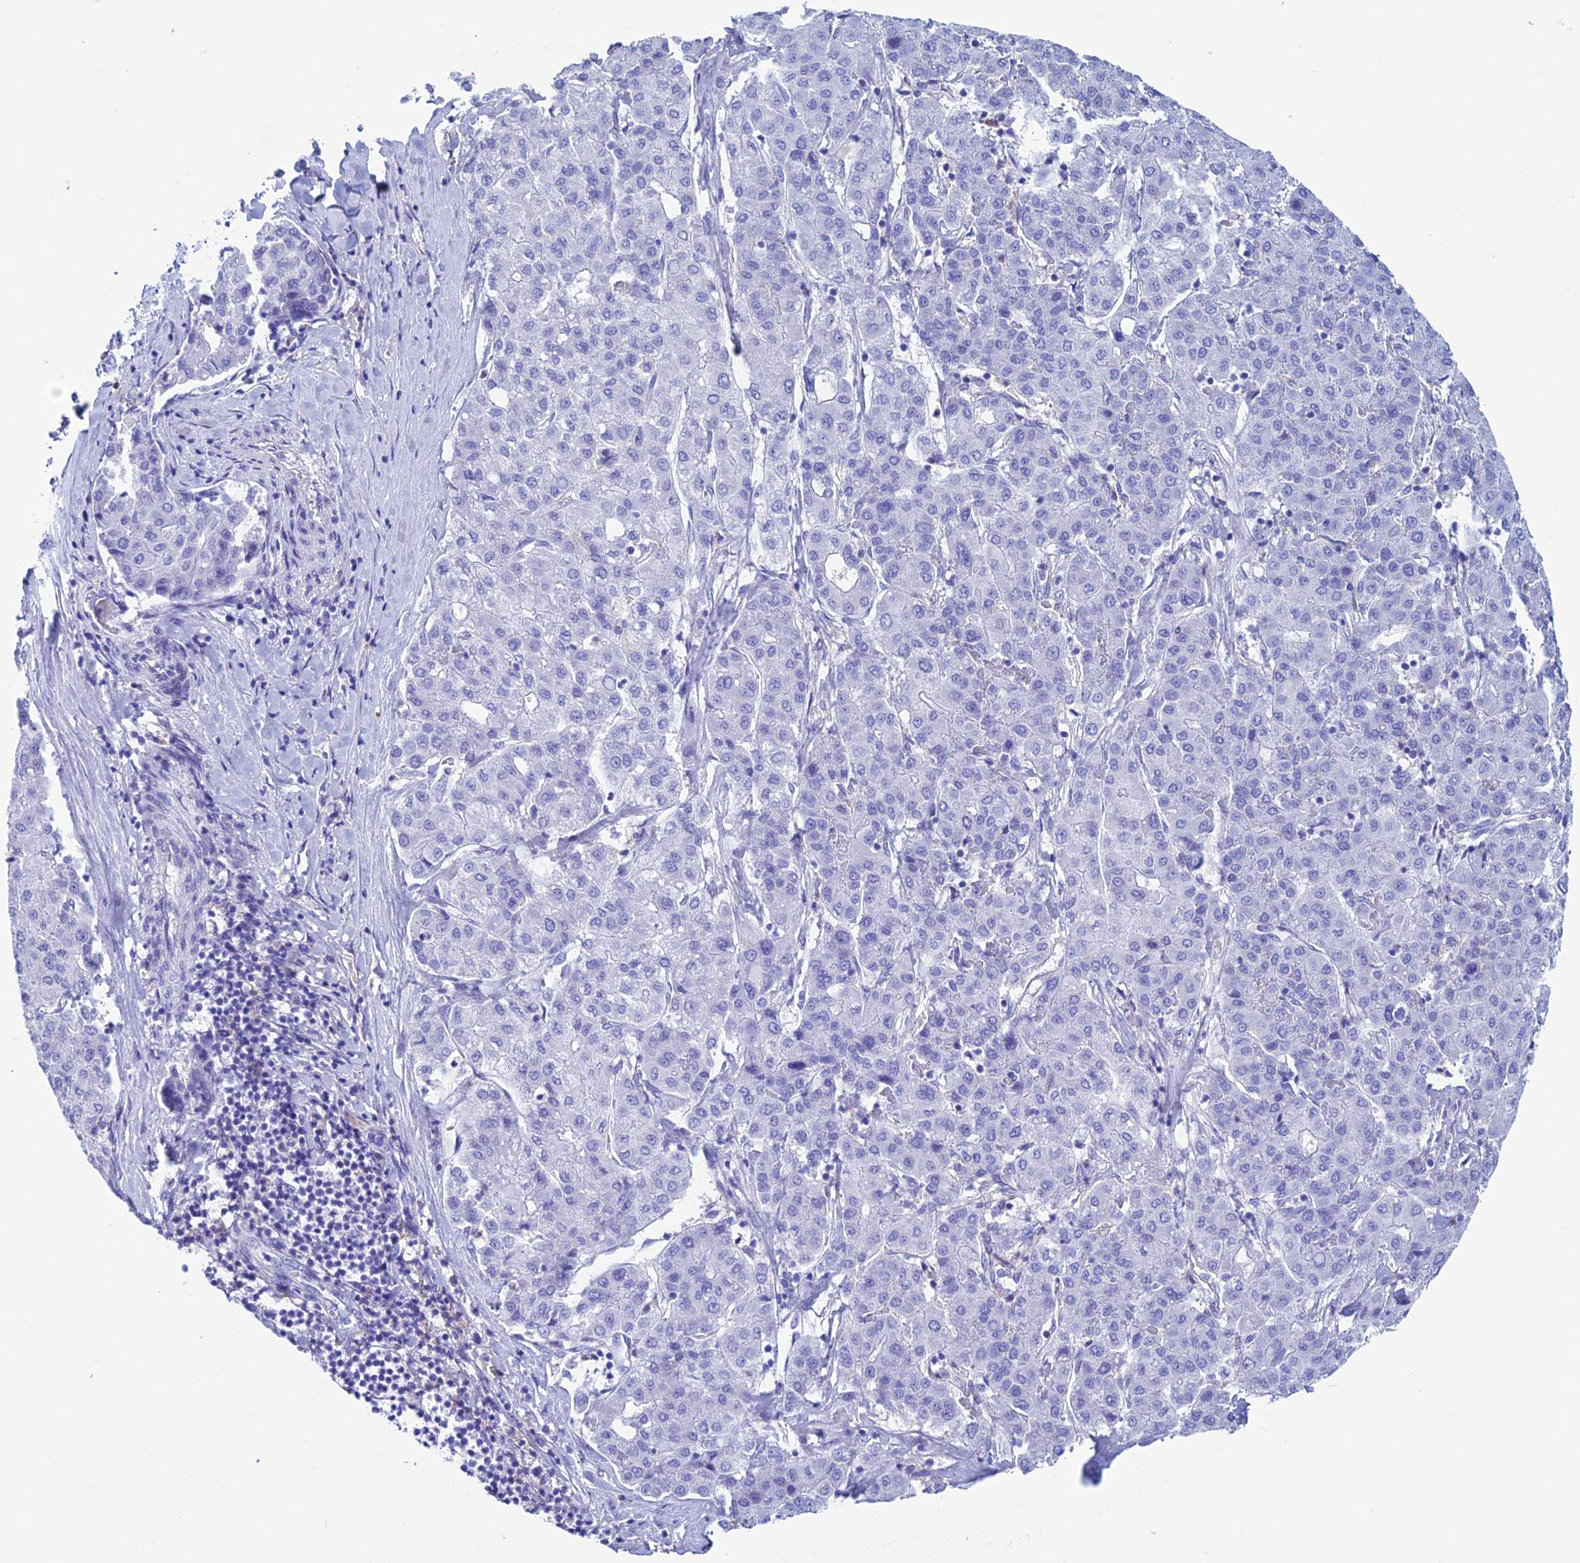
{"staining": {"intensity": "negative", "quantity": "none", "location": "none"}, "tissue": "liver cancer", "cell_type": "Tumor cells", "image_type": "cancer", "snomed": [{"axis": "morphology", "description": "Carcinoma, Hepatocellular, NOS"}, {"axis": "topography", "description": "Liver"}], "caption": "Tumor cells are negative for protein expression in human liver hepatocellular carcinoma.", "gene": "KCNK17", "patient": {"sex": "male", "age": 65}}